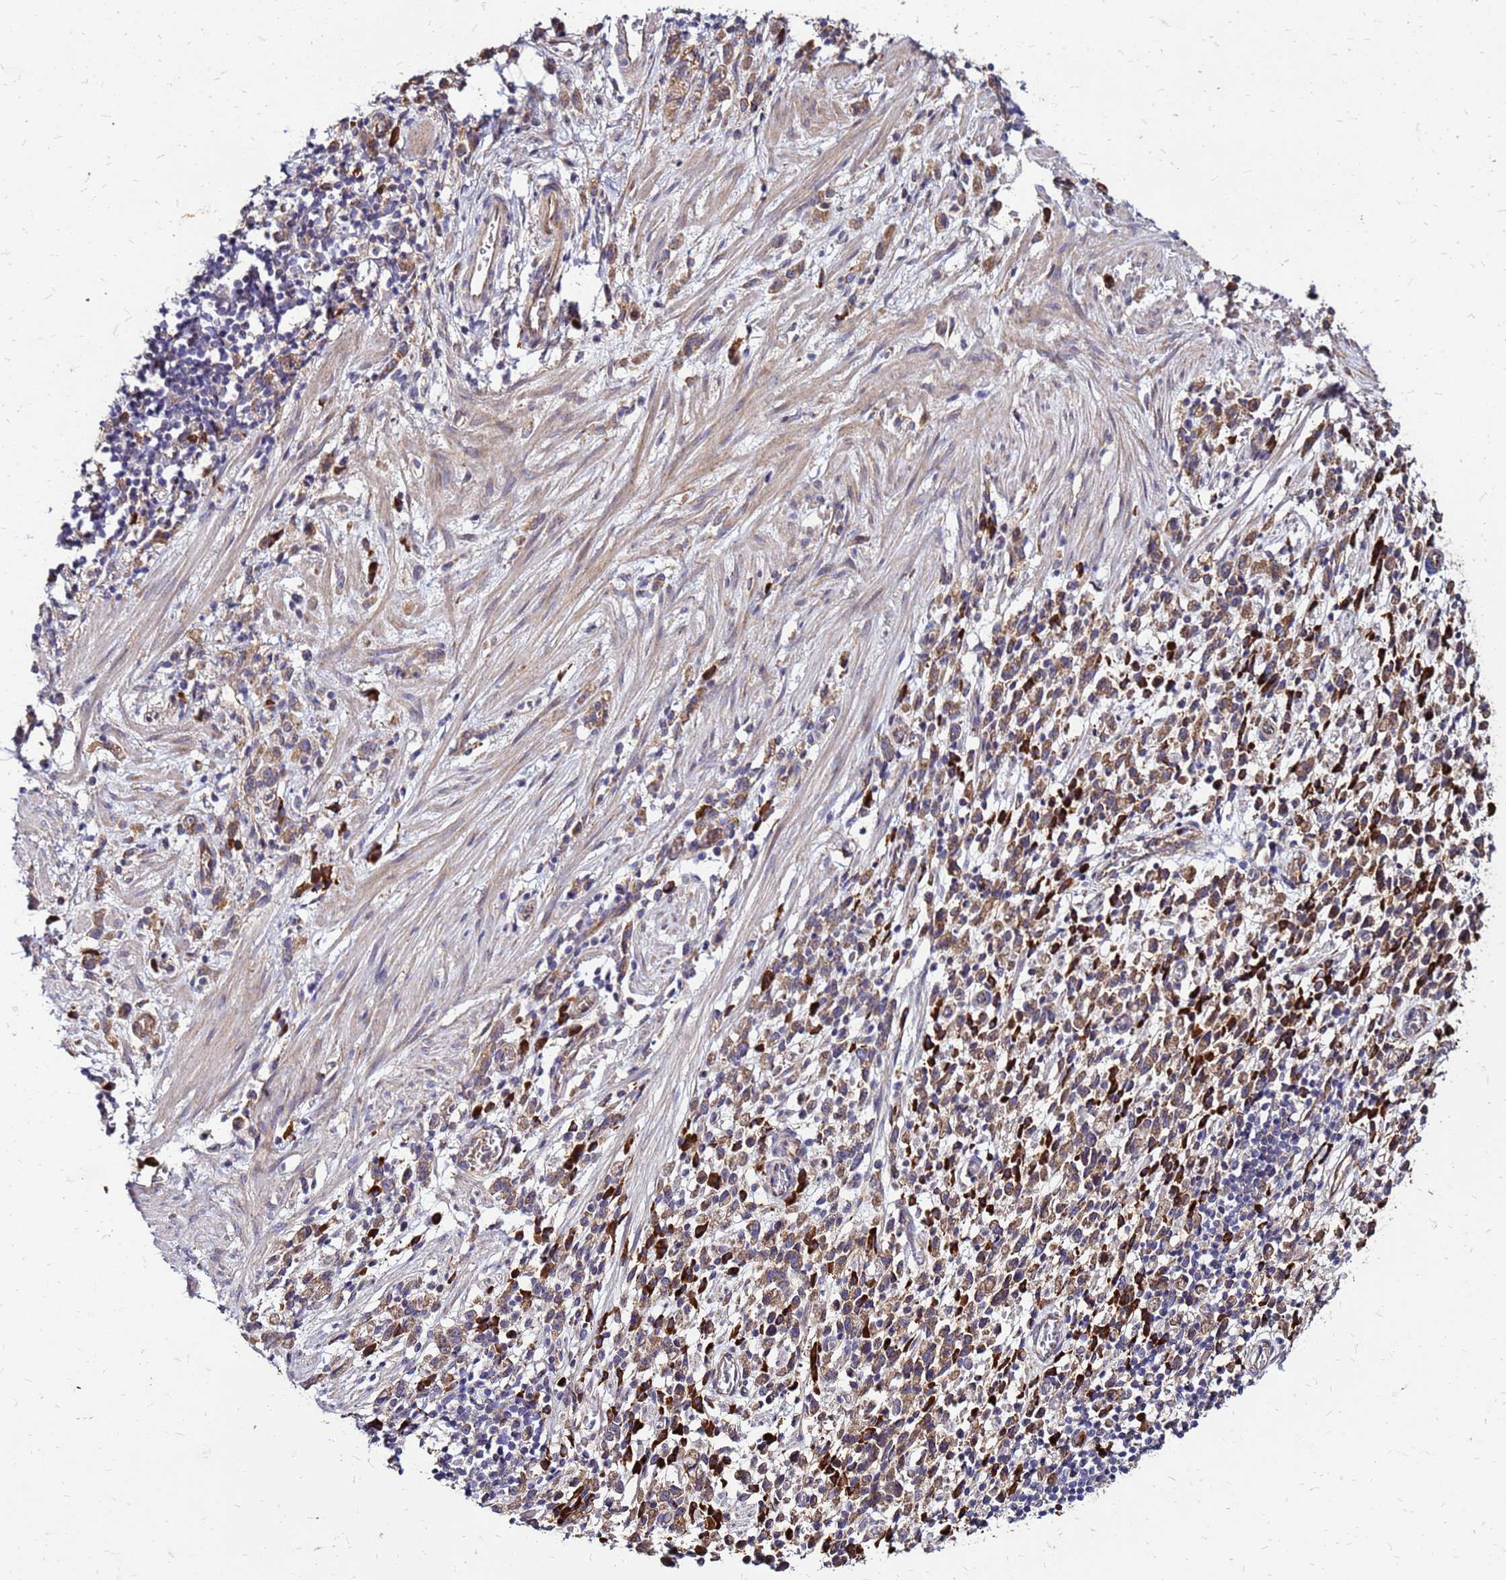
{"staining": {"intensity": "moderate", "quantity": ">75%", "location": "cytoplasmic/membranous"}, "tissue": "stomach cancer", "cell_type": "Tumor cells", "image_type": "cancer", "snomed": [{"axis": "morphology", "description": "Adenocarcinoma, NOS"}, {"axis": "topography", "description": "Stomach"}], "caption": "Immunohistochemical staining of human stomach cancer demonstrates medium levels of moderate cytoplasmic/membranous expression in approximately >75% of tumor cells.", "gene": "VMO1", "patient": {"sex": "male", "age": 77}}